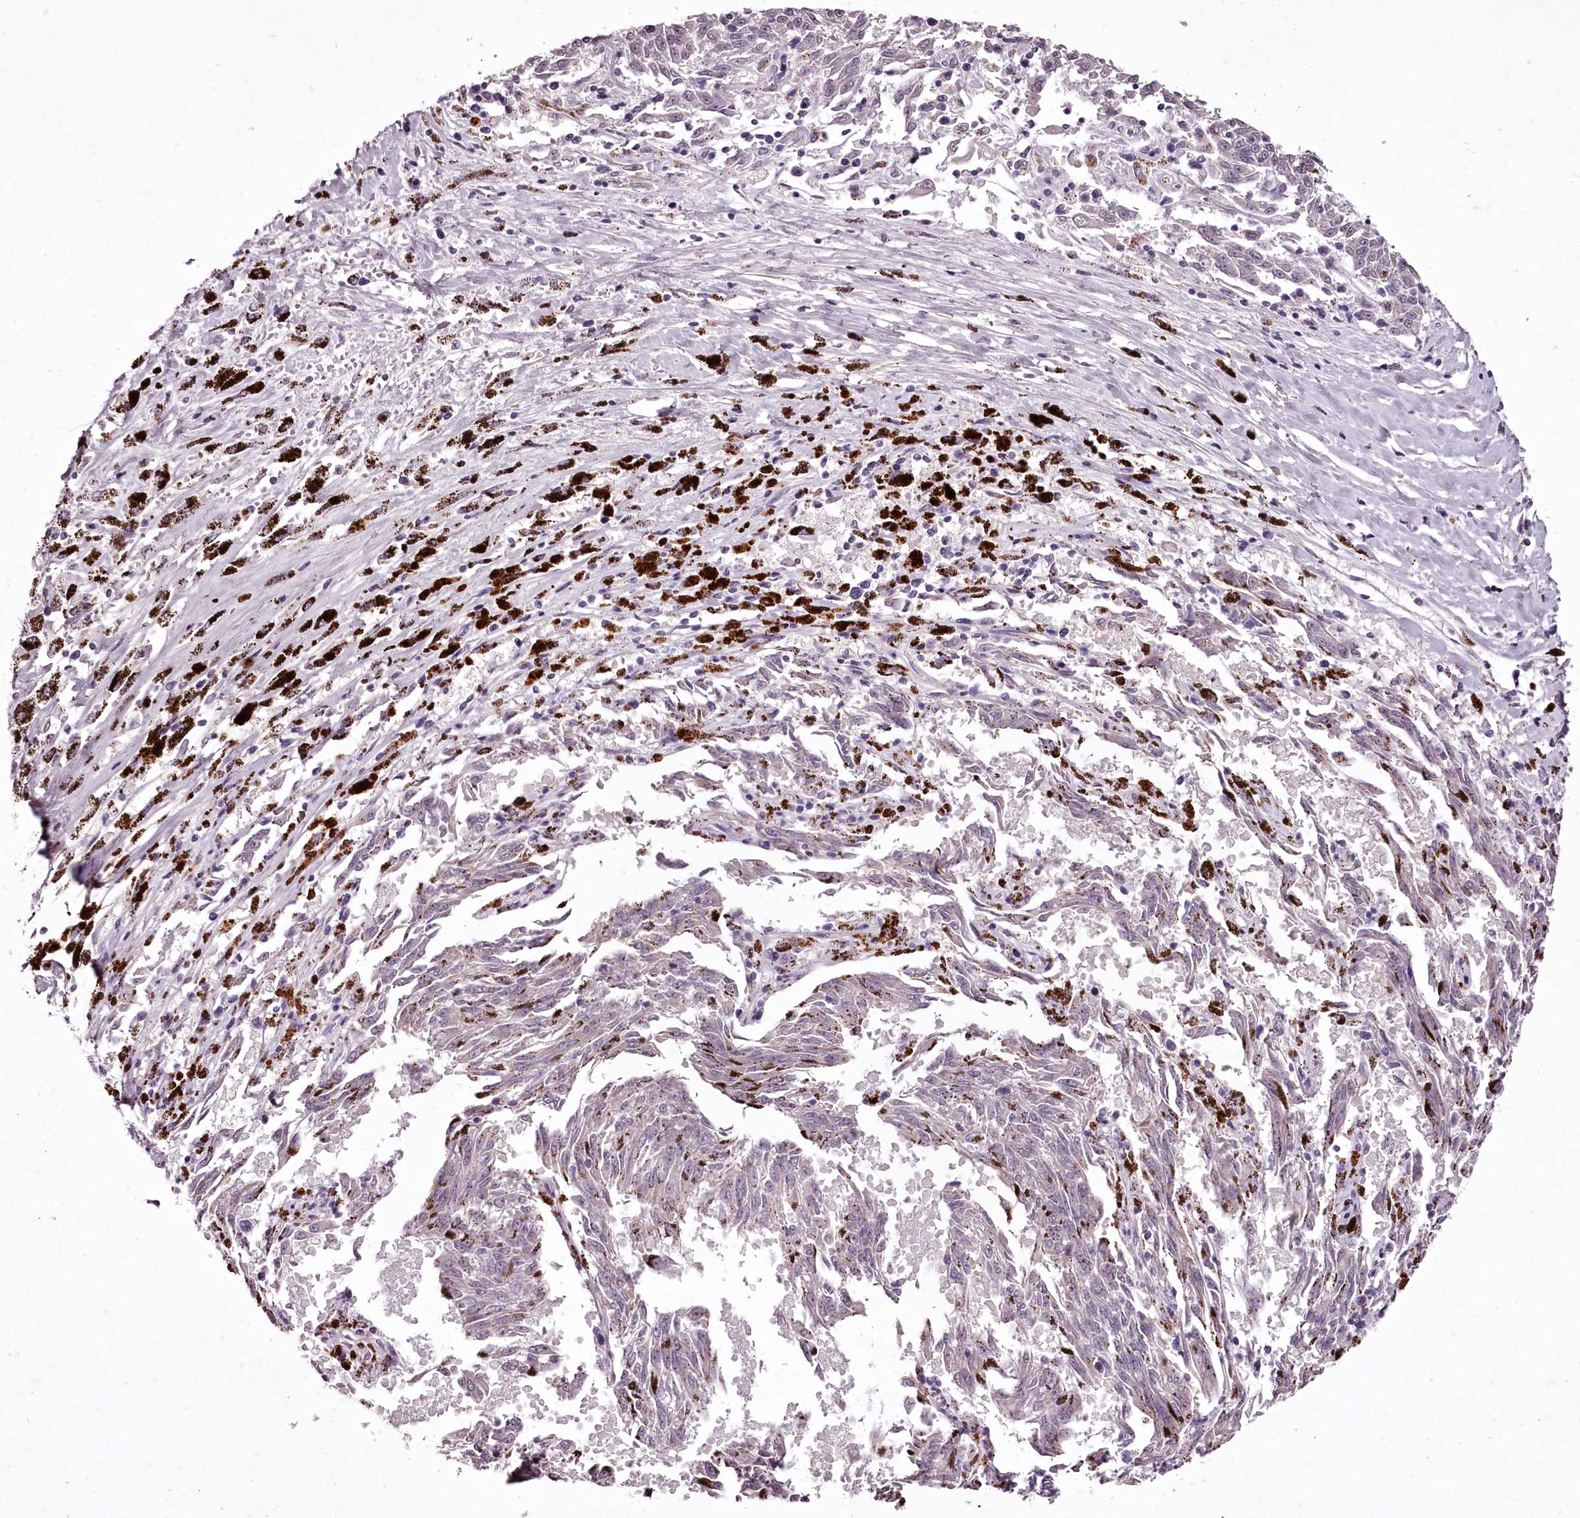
{"staining": {"intensity": "negative", "quantity": "none", "location": "none"}, "tissue": "melanoma", "cell_type": "Tumor cells", "image_type": "cancer", "snomed": [{"axis": "morphology", "description": "Malignant melanoma, NOS"}, {"axis": "topography", "description": "Skin"}], "caption": "Human malignant melanoma stained for a protein using immunohistochemistry (IHC) shows no staining in tumor cells.", "gene": "C1orf56", "patient": {"sex": "female", "age": 72}}